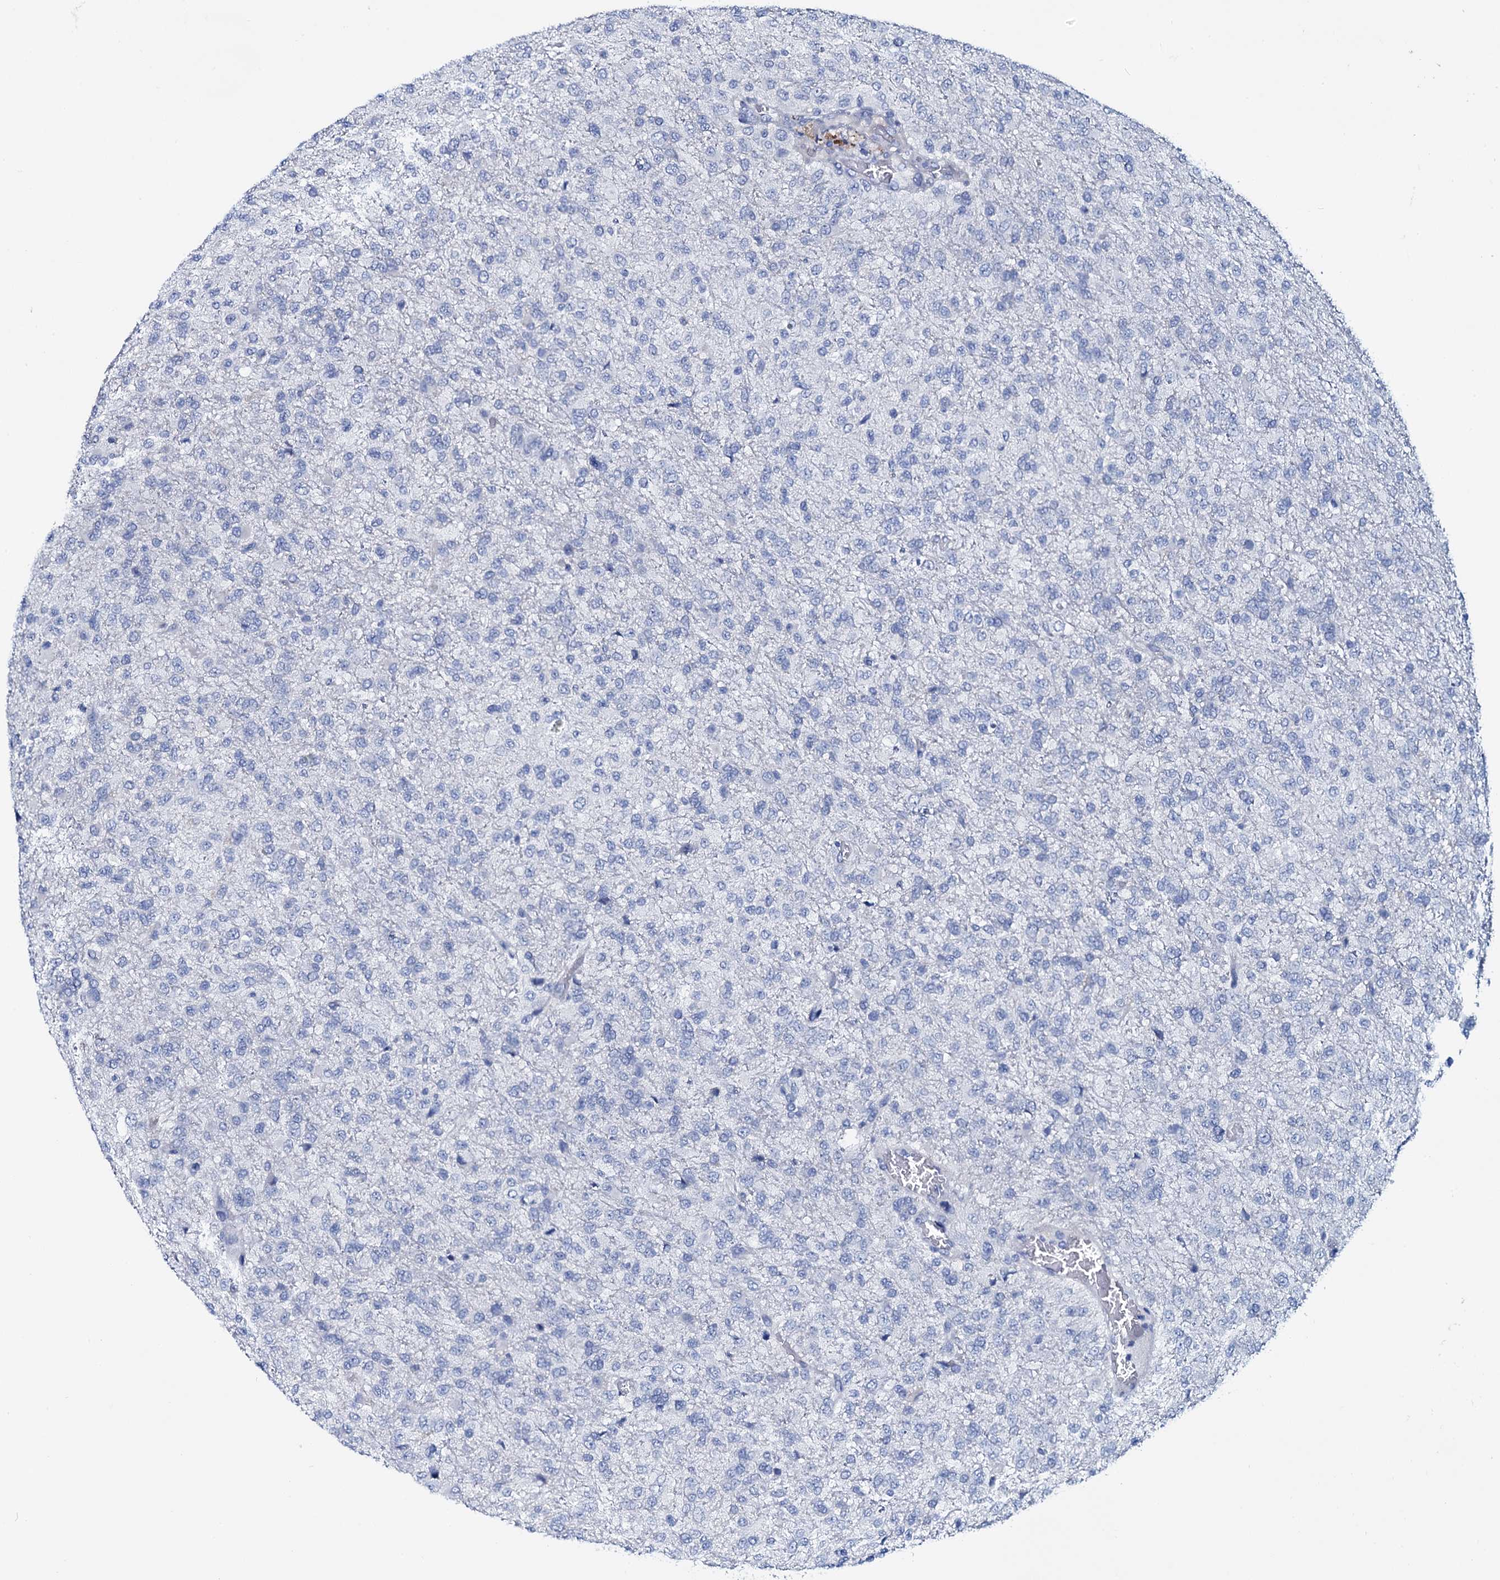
{"staining": {"intensity": "negative", "quantity": "none", "location": "none"}, "tissue": "glioma", "cell_type": "Tumor cells", "image_type": "cancer", "snomed": [{"axis": "morphology", "description": "Glioma, malignant, High grade"}, {"axis": "topography", "description": "Brain"}], "caption": "Immunohistochemistry (IHC) of human malignant glioma (high-grade) reveals no staining in tumor cells.", "gene": "GYS2", "patient": {"sex": "female", "age": 74}}